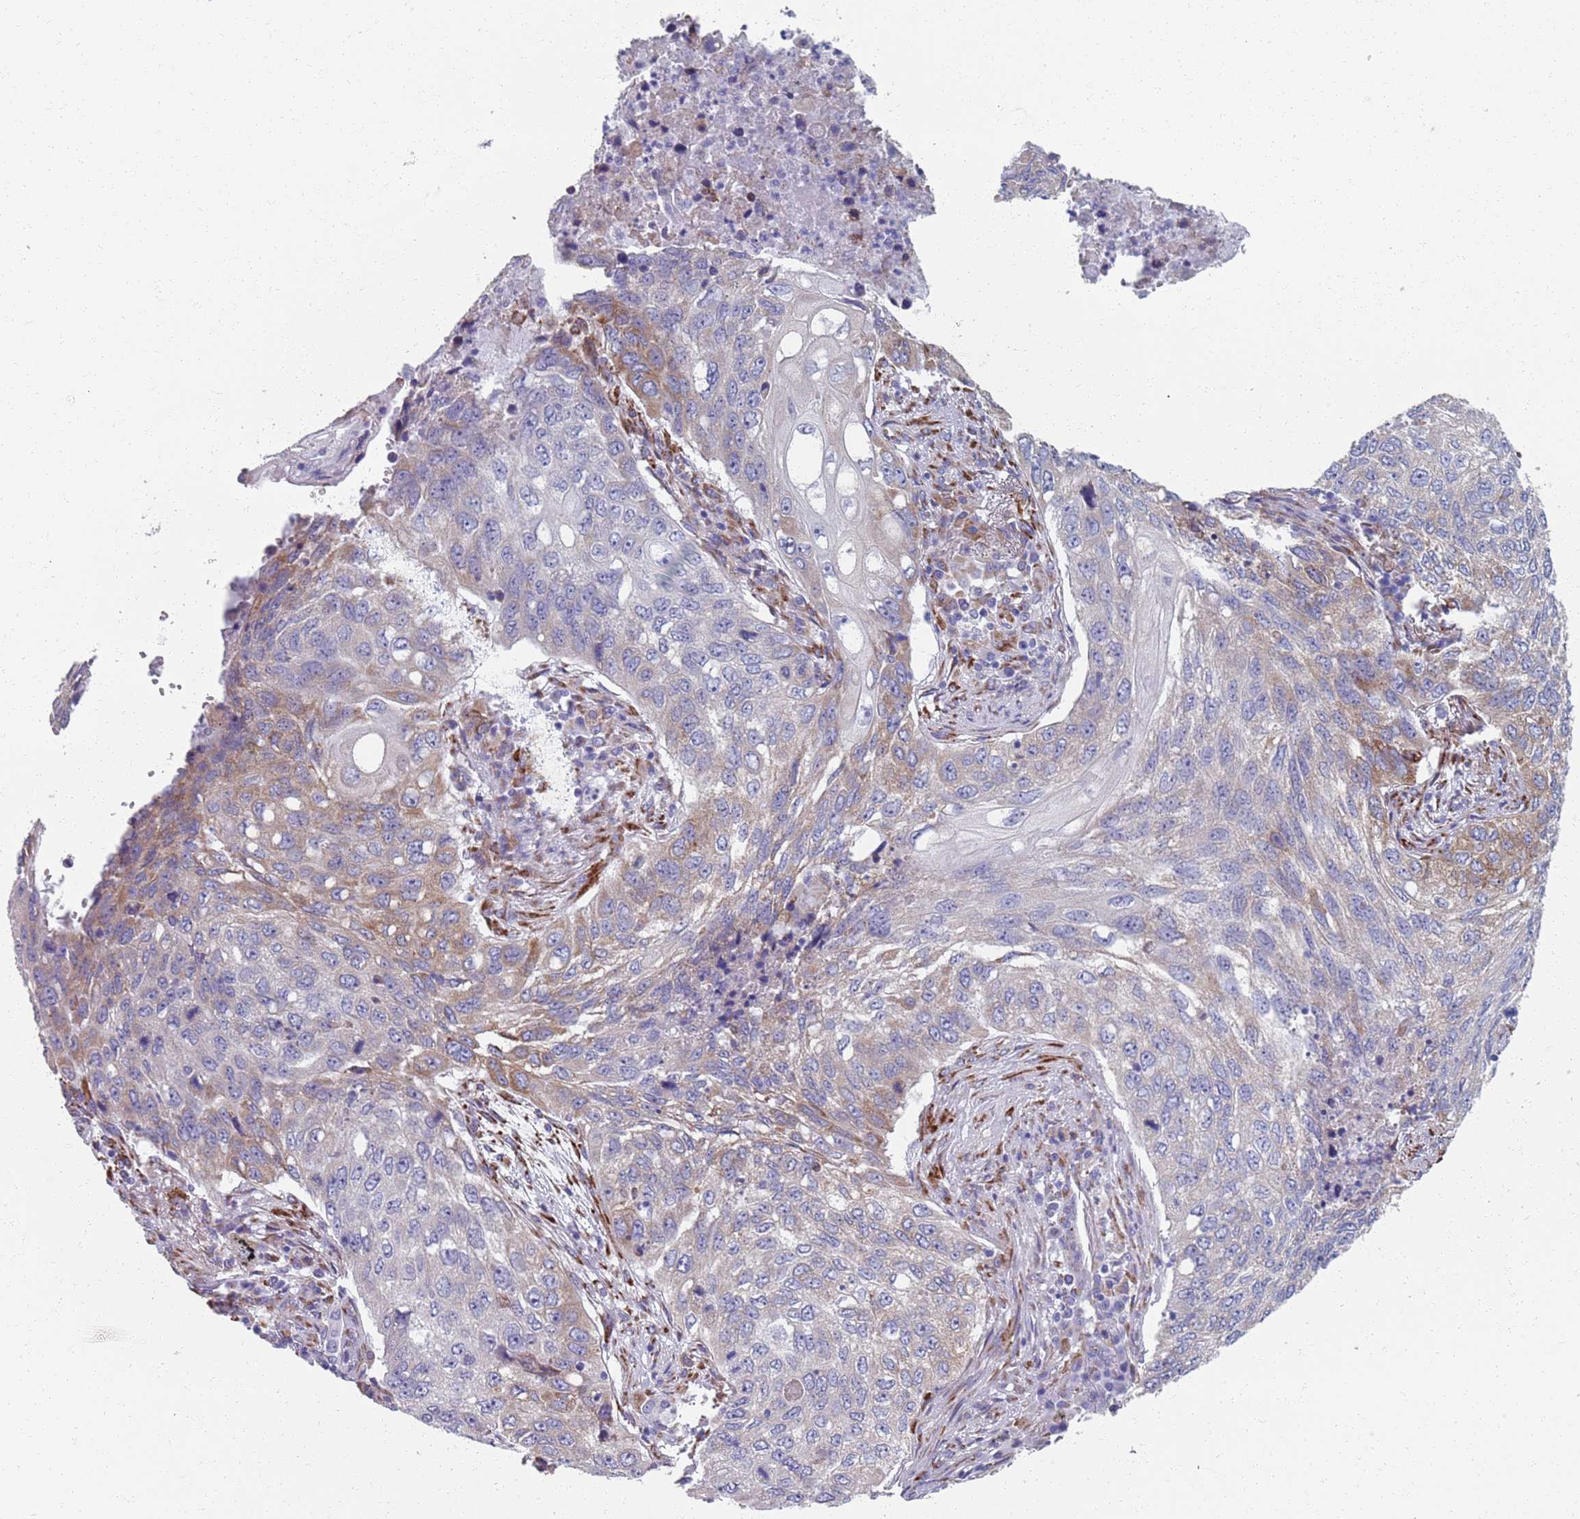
{"staining": {"intensity": "moderate", "quantity": "<25%", "location": "cytoplasmic/membranous"}, "tissue": "lung cancer", "cell_type": "Tumor cells", "image_type": "cancer", "snomed": [{"axis": "morphology", "description": "Squamous cell carcinoma, NOS"}, {"axis": "topography", "description": "Lung"}], "caption": "An IHC histopathology image of neoplastic tissue is shown. Protein staining in brown highlights moderate cytoplasmic/membranous positivity in squamous cell carcinoma (lung) within tumor cells. (IHC, brightfield microscopy, high magnification).", "gene": "PLOD1", "patient": {"sex": "female", "age": 63}}